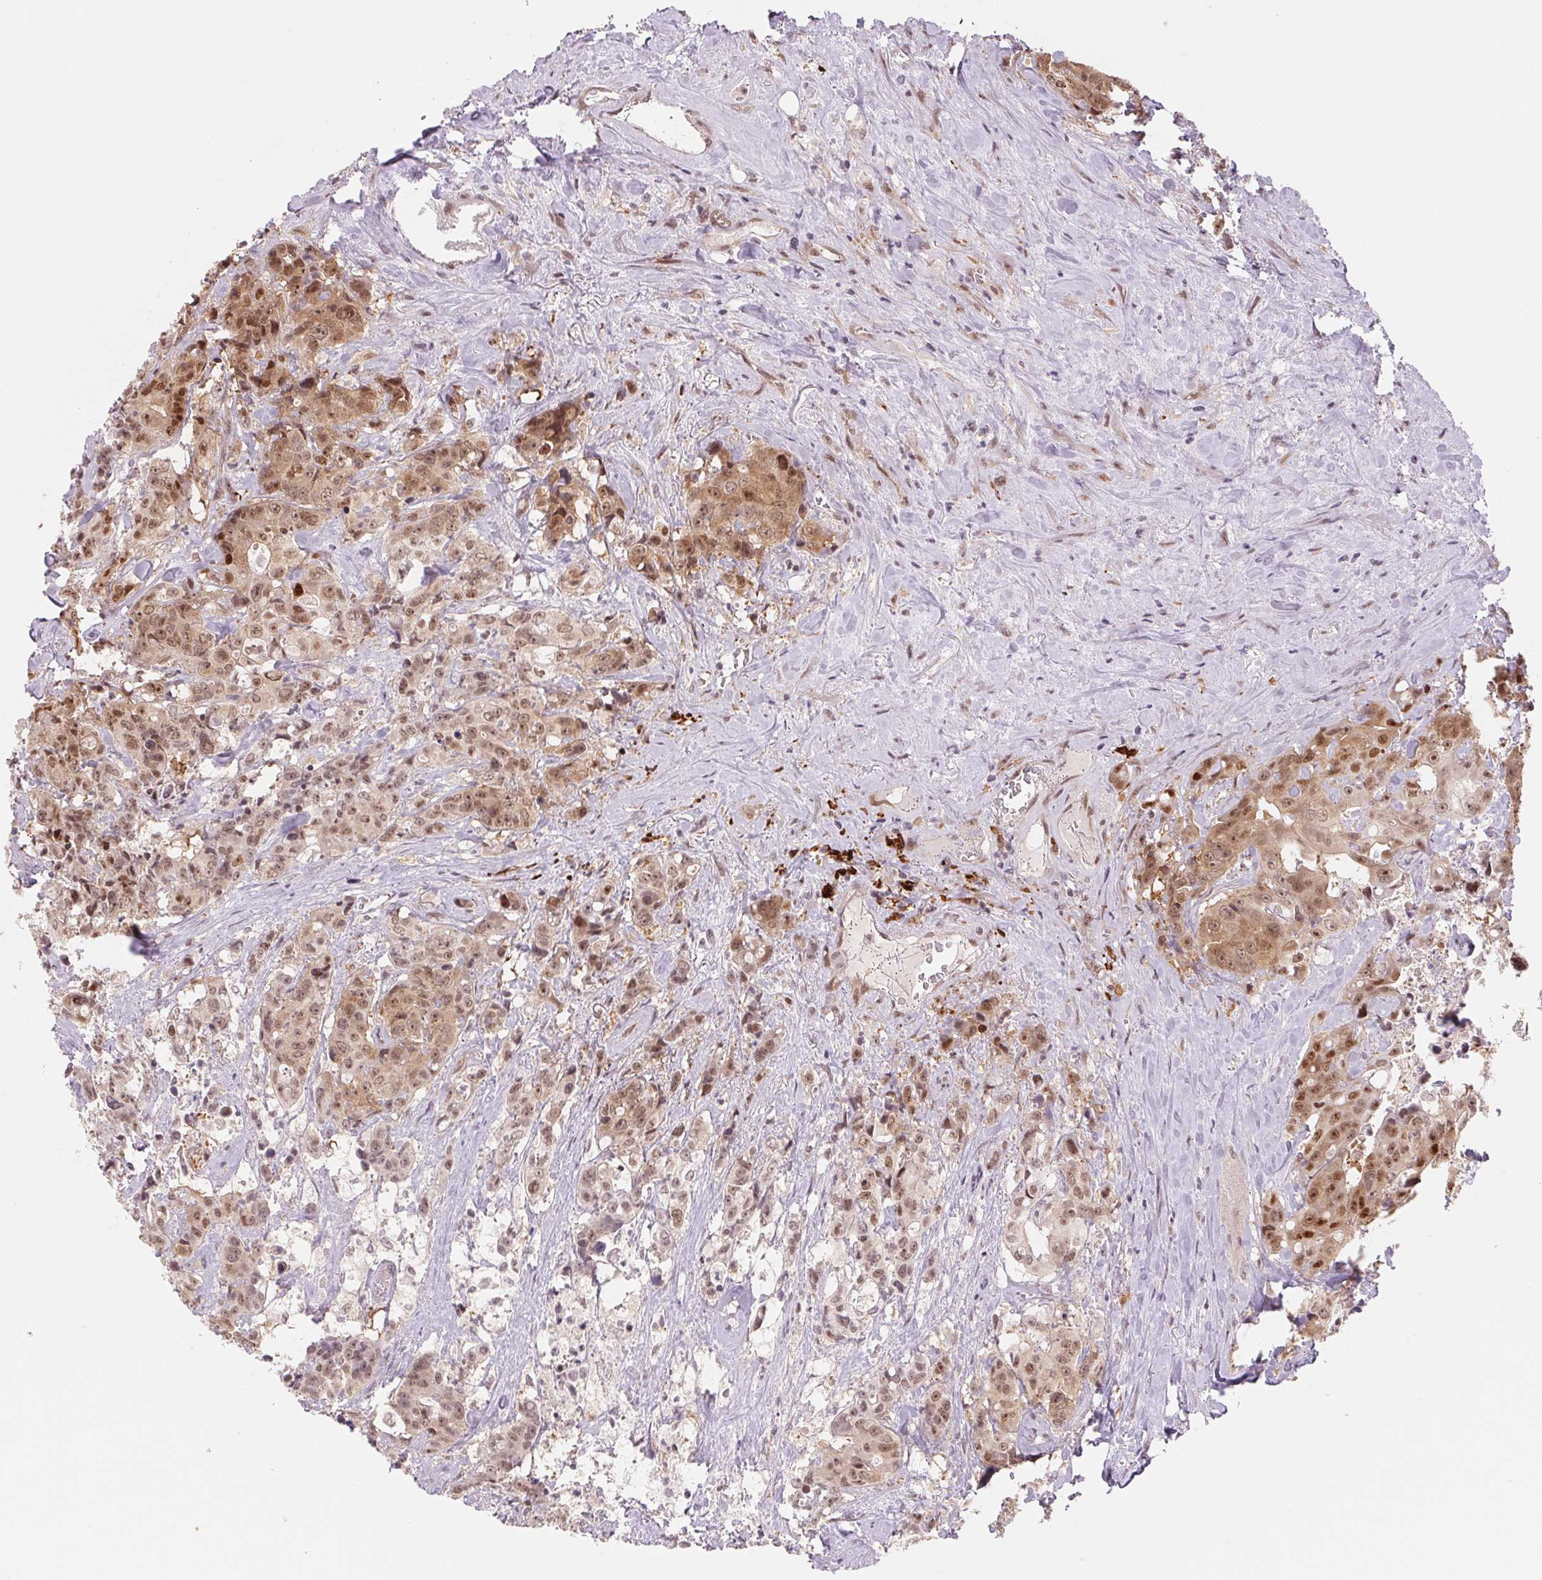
{"staining": {"intensity": "moderate", "quantity": ">75%", "location": "cytoplasmic/membranous,nuclear"}, "tissue": "colorectal cancer", "cell_type": "Tumor cells", "image_type": "cancer", "snomed": [{"axis": "morphology", "description": "Adenocarcinoma, NOS"}, {"axis": "topography", "description": "Rectum"}], "caption": "This is a histology image of IHC staining of colorectal cancer, which shows moderate expression in the cytoplasmic/membranous and nuclear of tumor cells.", "gene": "DNAJB6", "patient": {"sex": "female", "age": 62}}